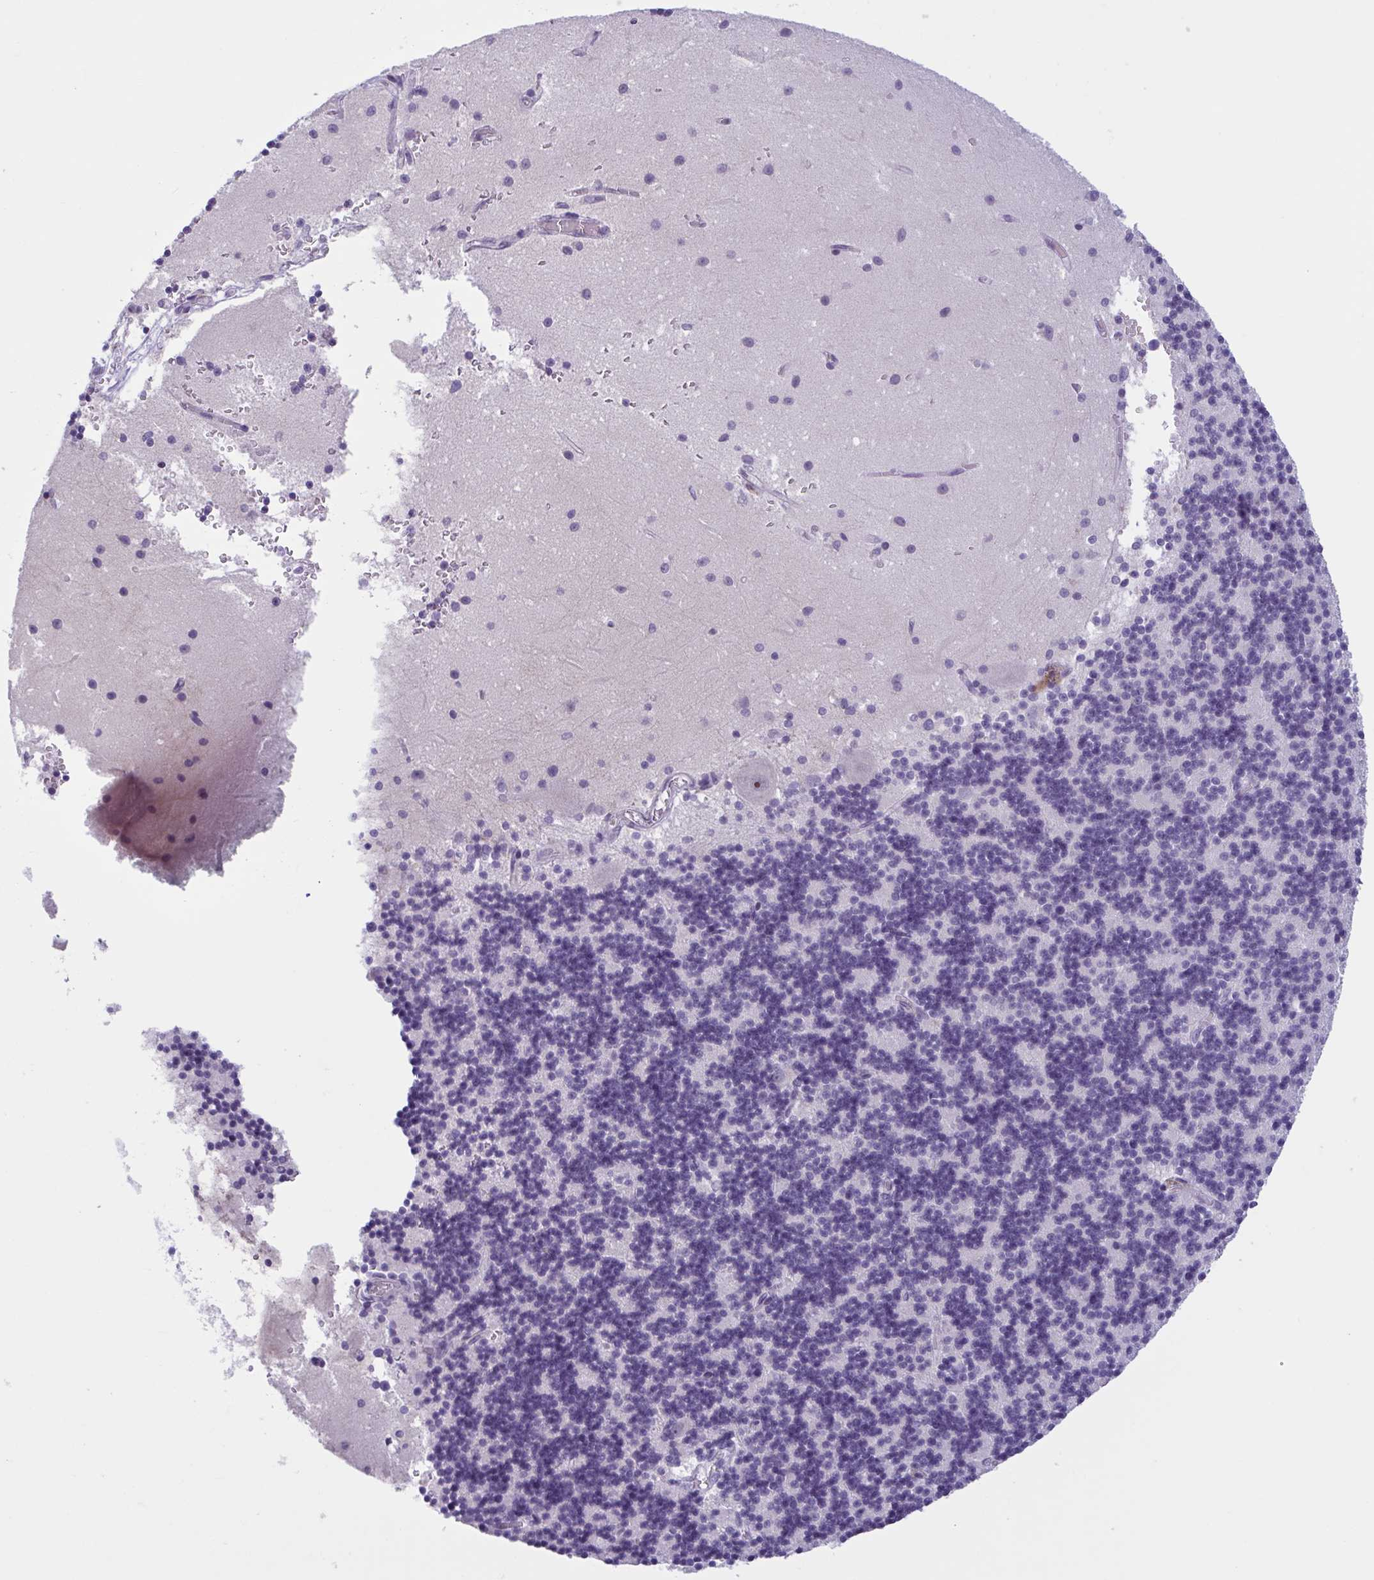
{"staining": {"intensity": "negative", "quantity": "none", "location": "none"}, "tissue": "cerebellum", "cell_type": "Cells in granular layer", "image_type": "normal", "snomed": [{"axis": "morphology", "description": "Normal tissue, NOS"}, {"axis": "topography", "description": "Cerebellum"}], "caption": "IHC image of benign cerebellum: cerebellum stained with DAB demonstrates no significant protein expression in cells in granular layer. (Brightfield microscopy of DAB (3,3'-diaminobenzidine) immunohistochemistry at high magnification).", "gene": "WNT9B", "patient": {"sex": "male", "age": 54}}